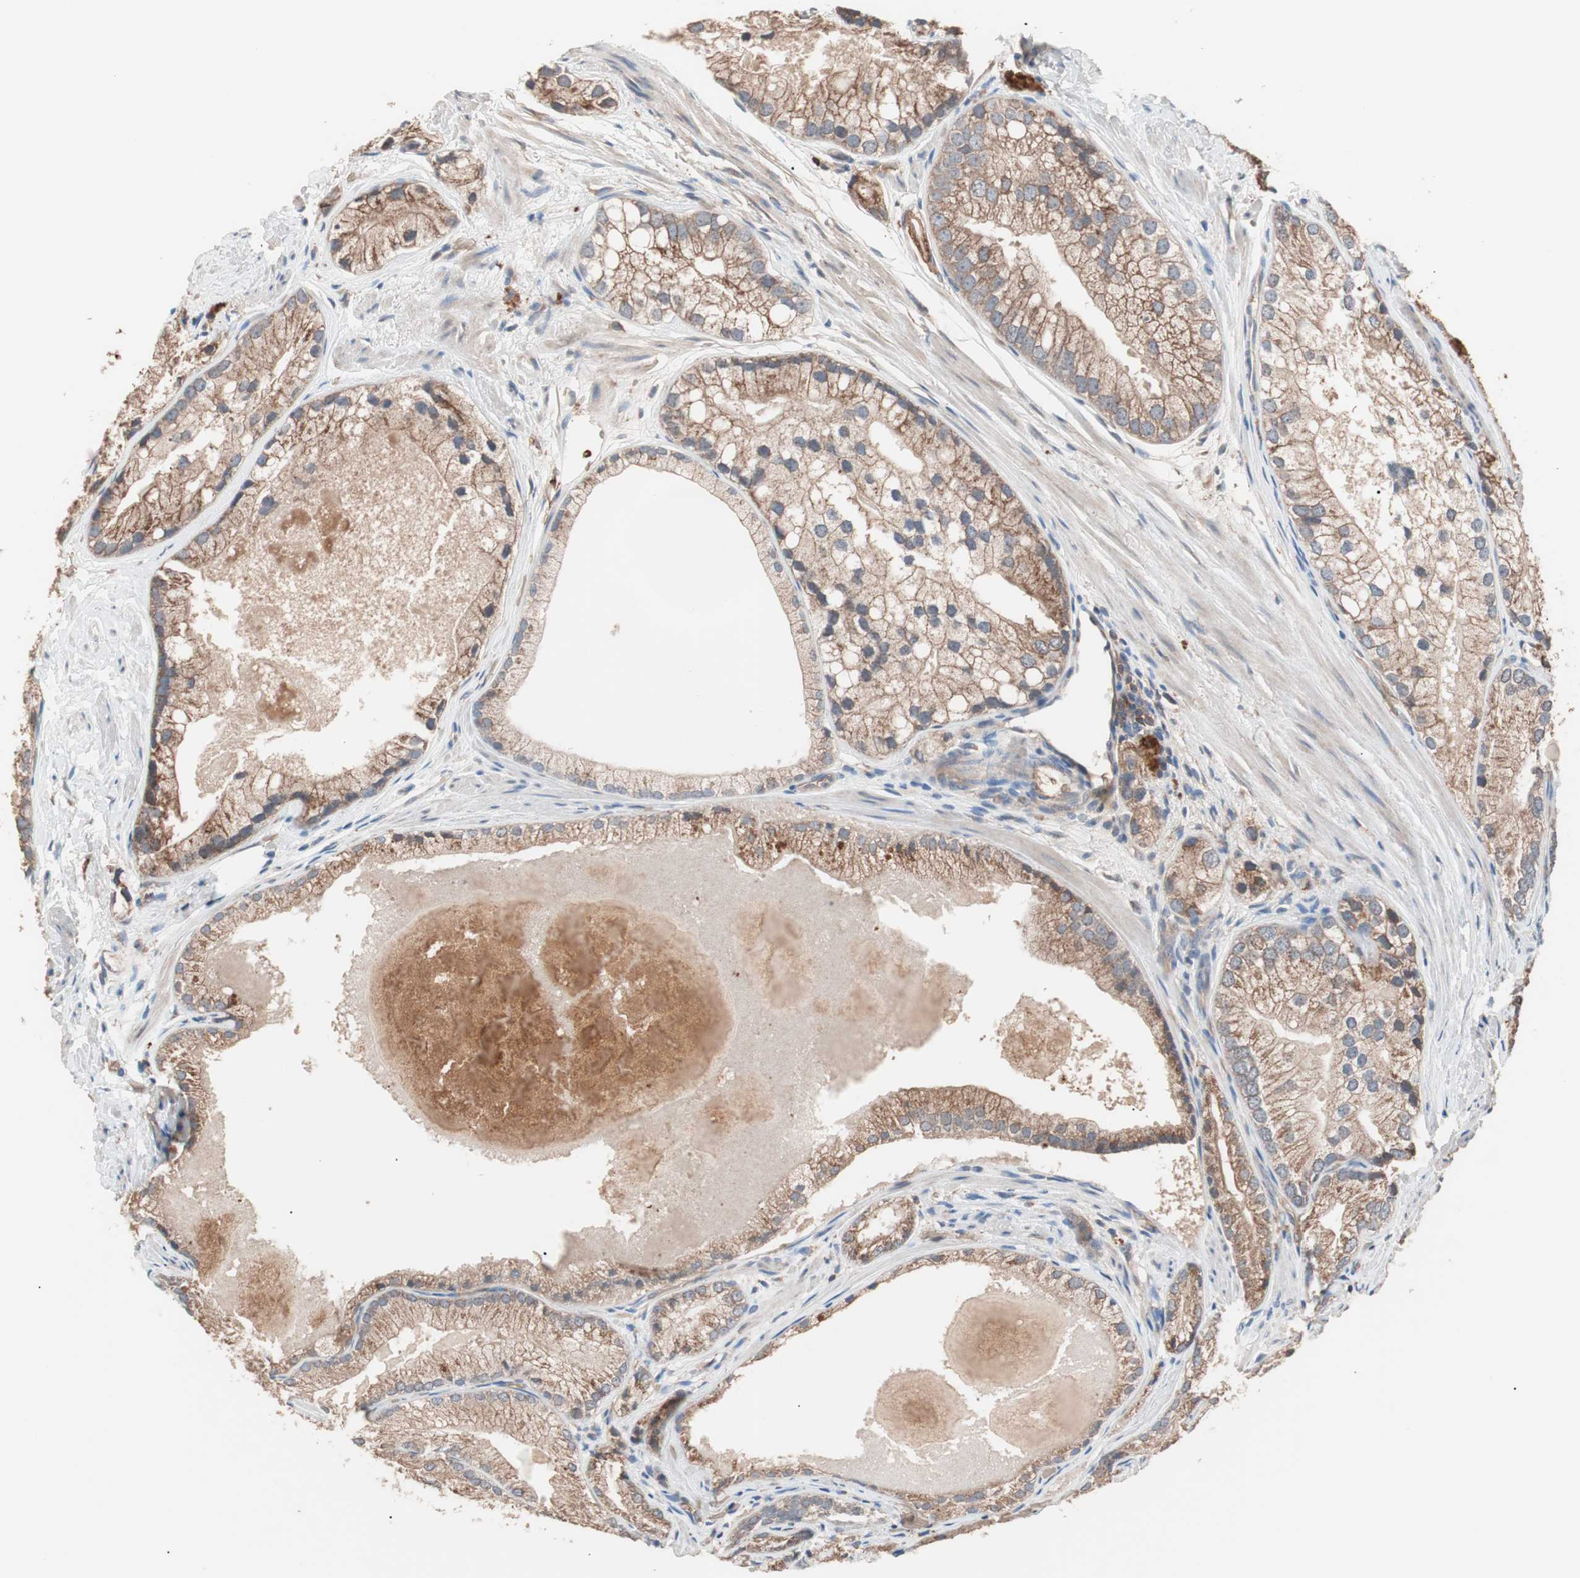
{"staining": {"intensity": "moderate", "quantity": ">75%", "location": "cytoplasmic/membranous"}, "tissue": "prostate cancer", "cell_type": "Tumor cells", "image_type": "cancer", "snomed": [{"axis": "morphology", "description": "Adenocarcinoma, Low grade"}, {"axis": "topography", "description": "Prostate"}], "caption": "Tumor cells show medium levels of moderate cytoplasmic/membranous expression in approximately >75% of cells in low-grade adenocarcinoma (prostate).", "gene": "GLYCTK", "patient": {"sex": "male", "age": 69}}